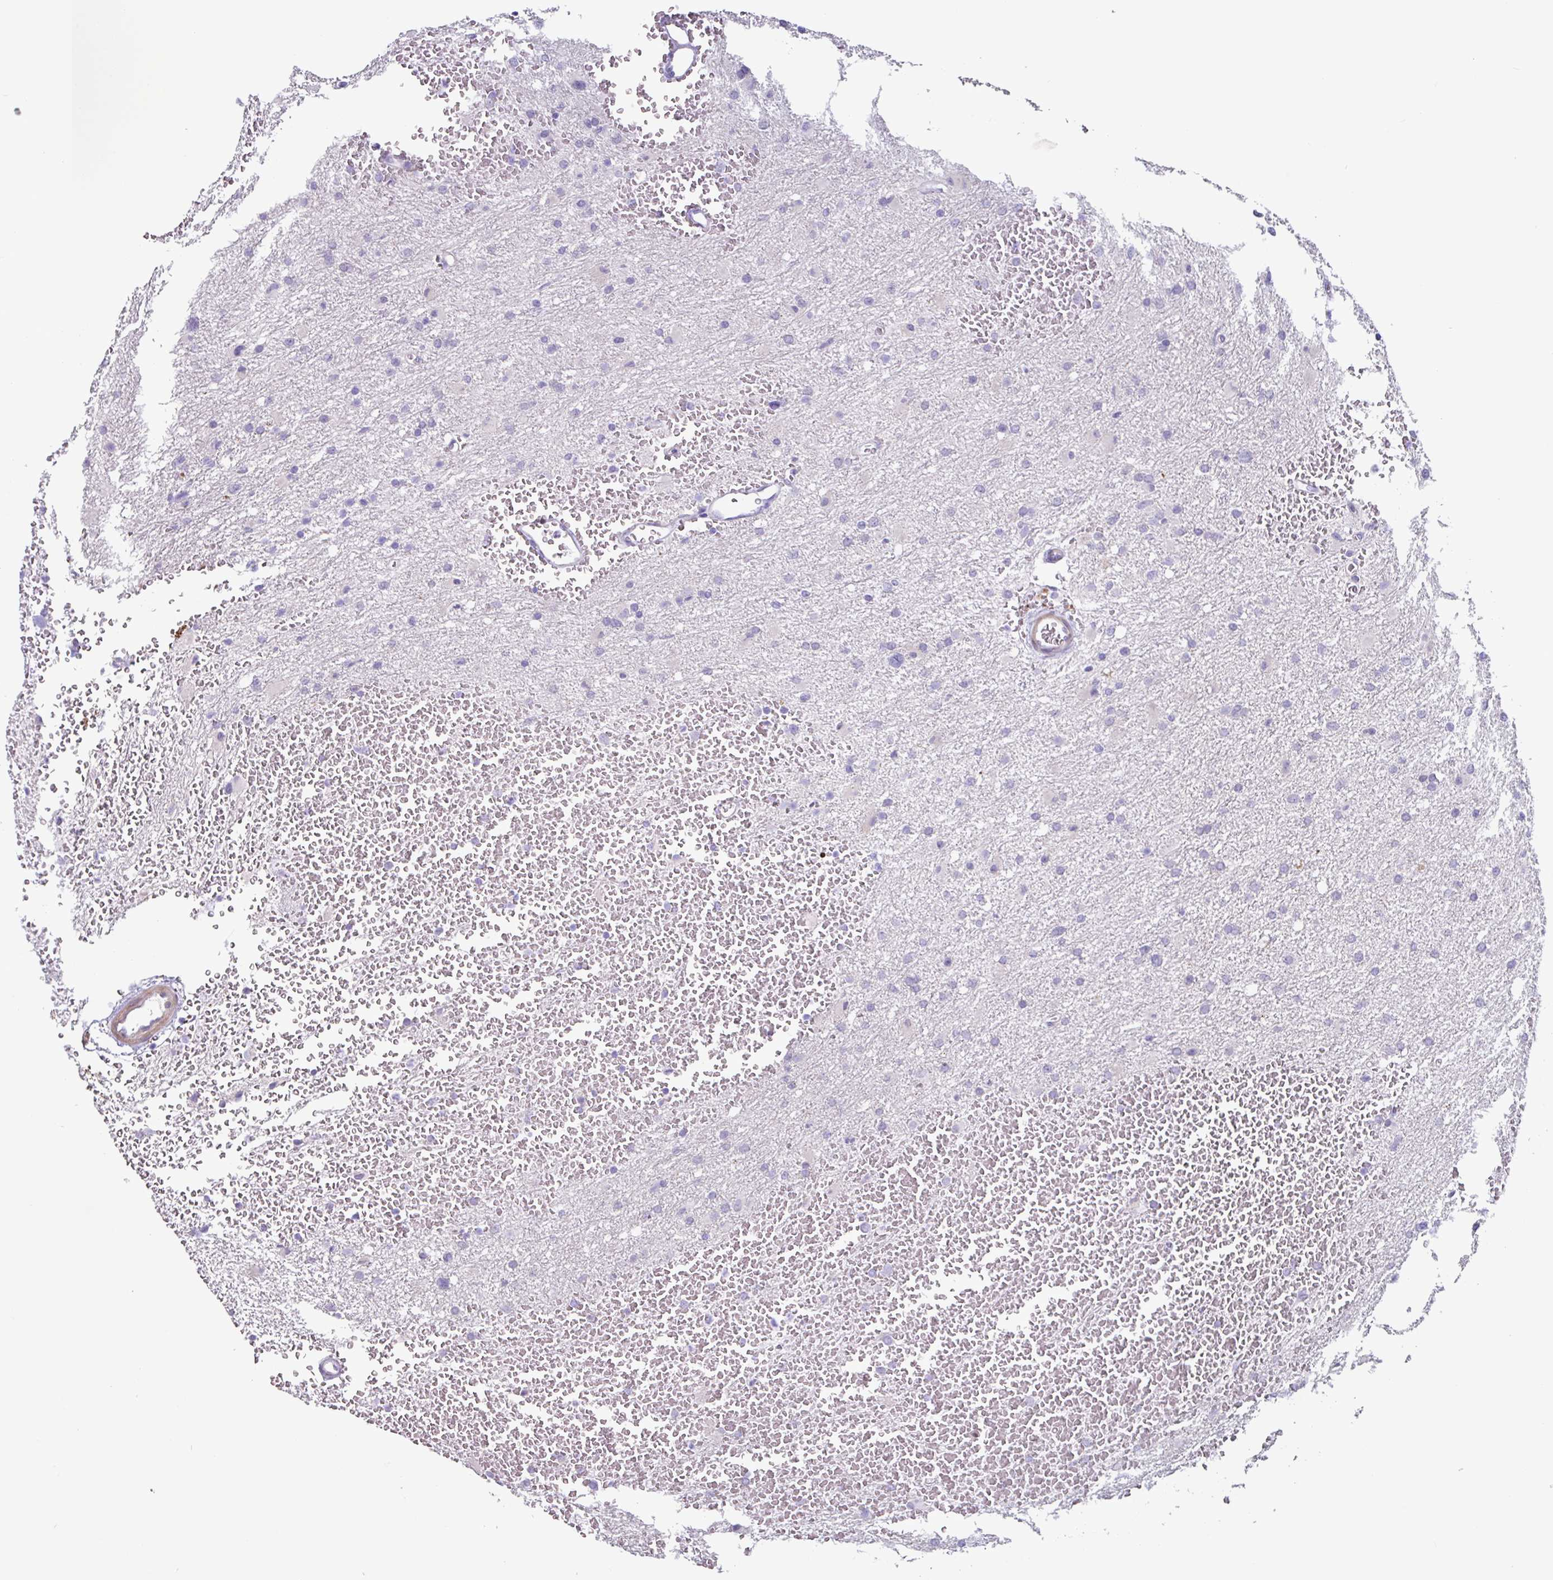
{"staining": {"intensity": "negative", "quantity": "none", "location": "none"}, "tissue": "glioma", "cell_type": "Tumor cells", "image_type": "cancer", "snomed": [{"axis": "morphology", "description": "Glioma, malignant, High grade"}, {"axis": "topography", "description": "Cerebral cortex"}], "caption": "This is an immunohistochemistry (IHC) histopathology image of human malignant glioma (high-grade). There is no positivity in tumor cells.", "gene": "OTX1", "patient": {"sex": "female", "age": 36}}